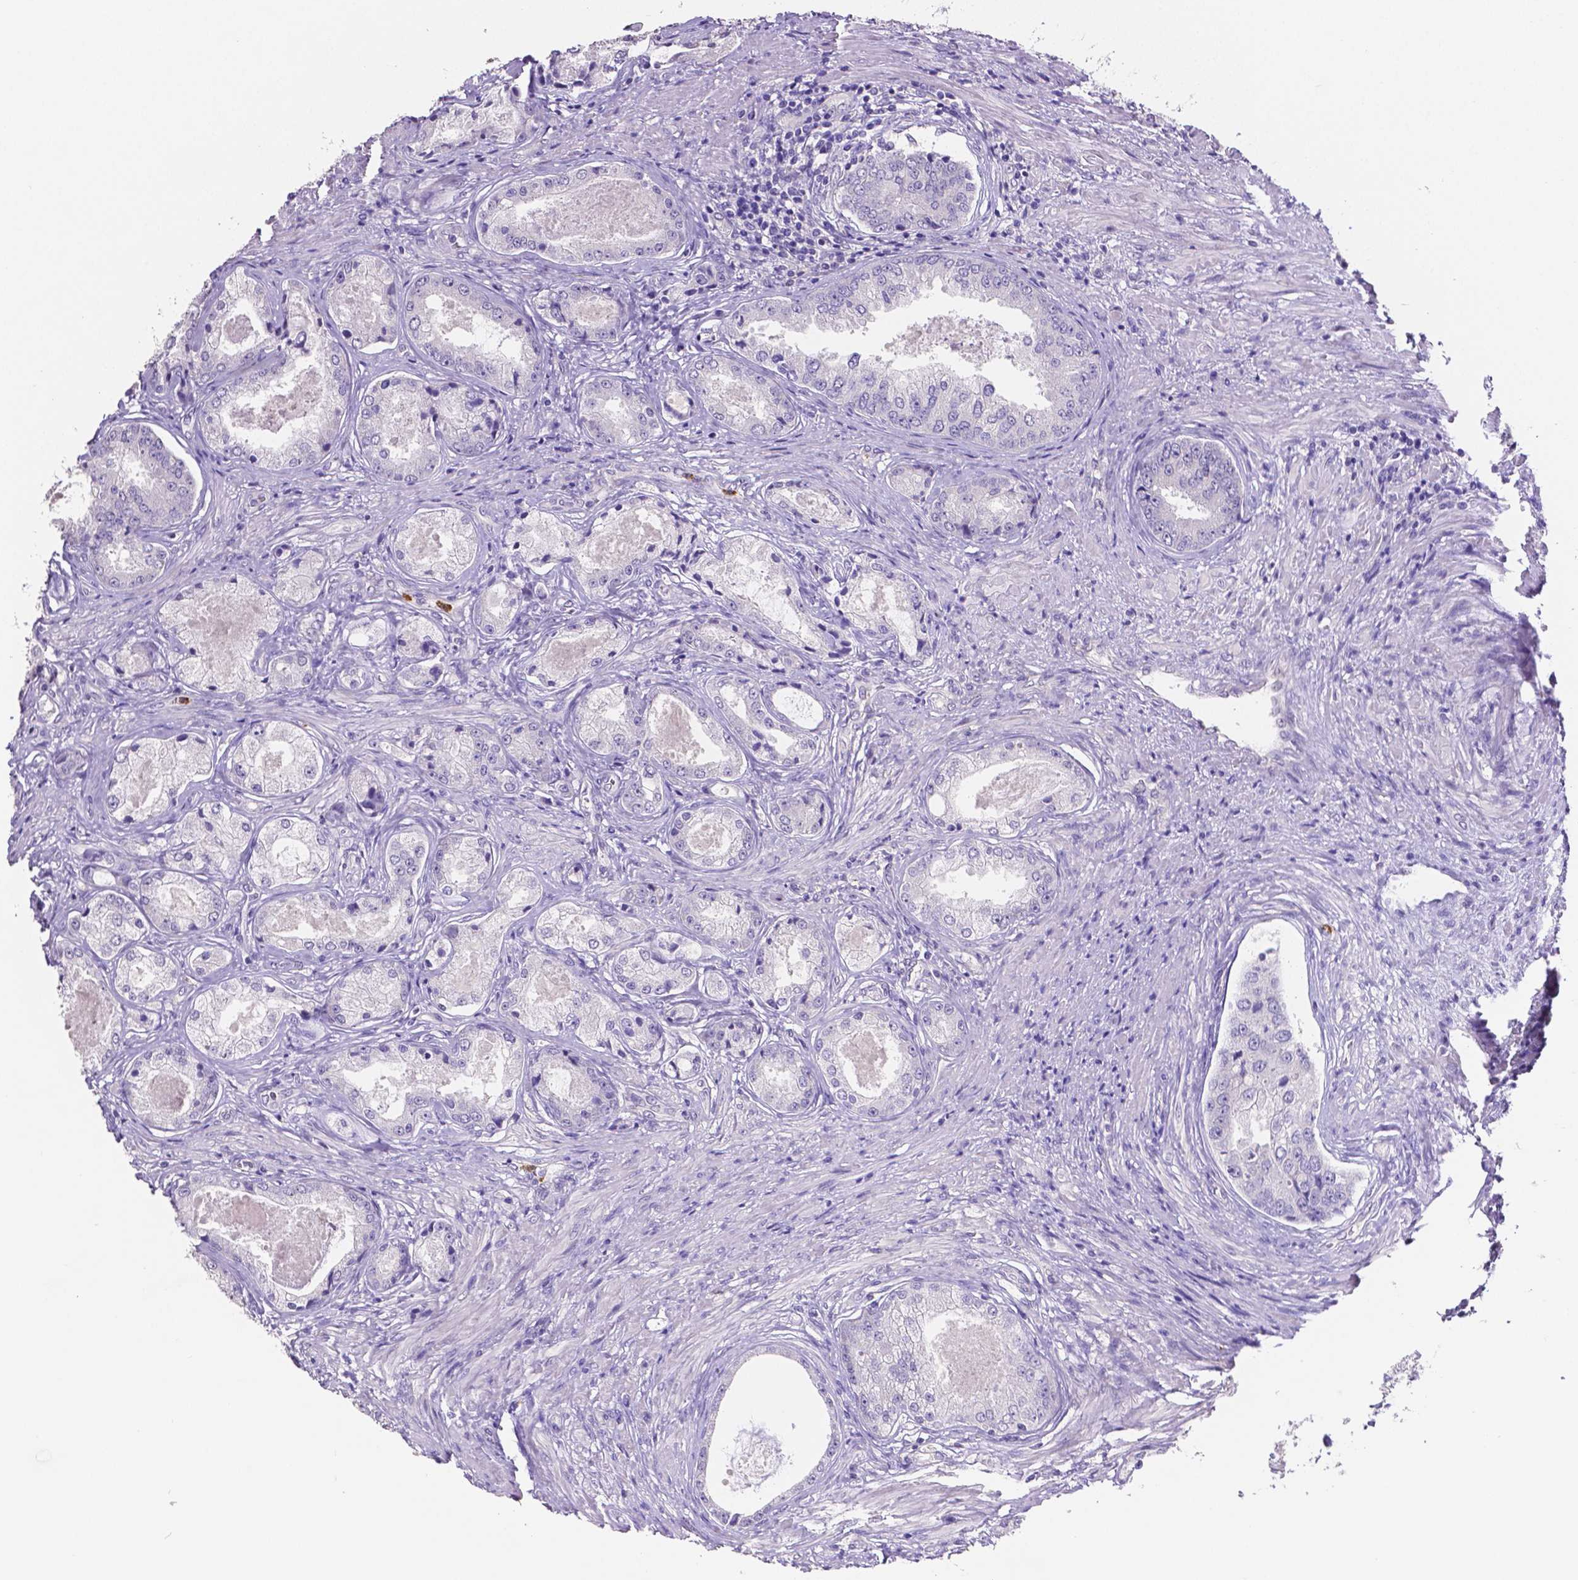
{"staining": {"intensity": "negative", "quantity": "none", "location": "none"}, "tissue": "prostate cancer", "cell_type": "Tumor cells", "image_type": "cancer", "snomed": [{"axis": "morphology", "description": "Adenocarcinoma, Low grade"}, {"axis": "topography", "description": "Prostate"}], "caption": "Immunohistochemistry micrograph of human prostate cancer (low-grade adenocarcinoma) stained for a protein (brown), which exhibits no expression in tumor cells. The staining was performed using DAB to visualize the protein expression in brown, while the nuclei were stained in blue with hematoxylin (Magnification: 20x).", "gene": "MMP9", "patient": {"sex": "male", "age": 68}}